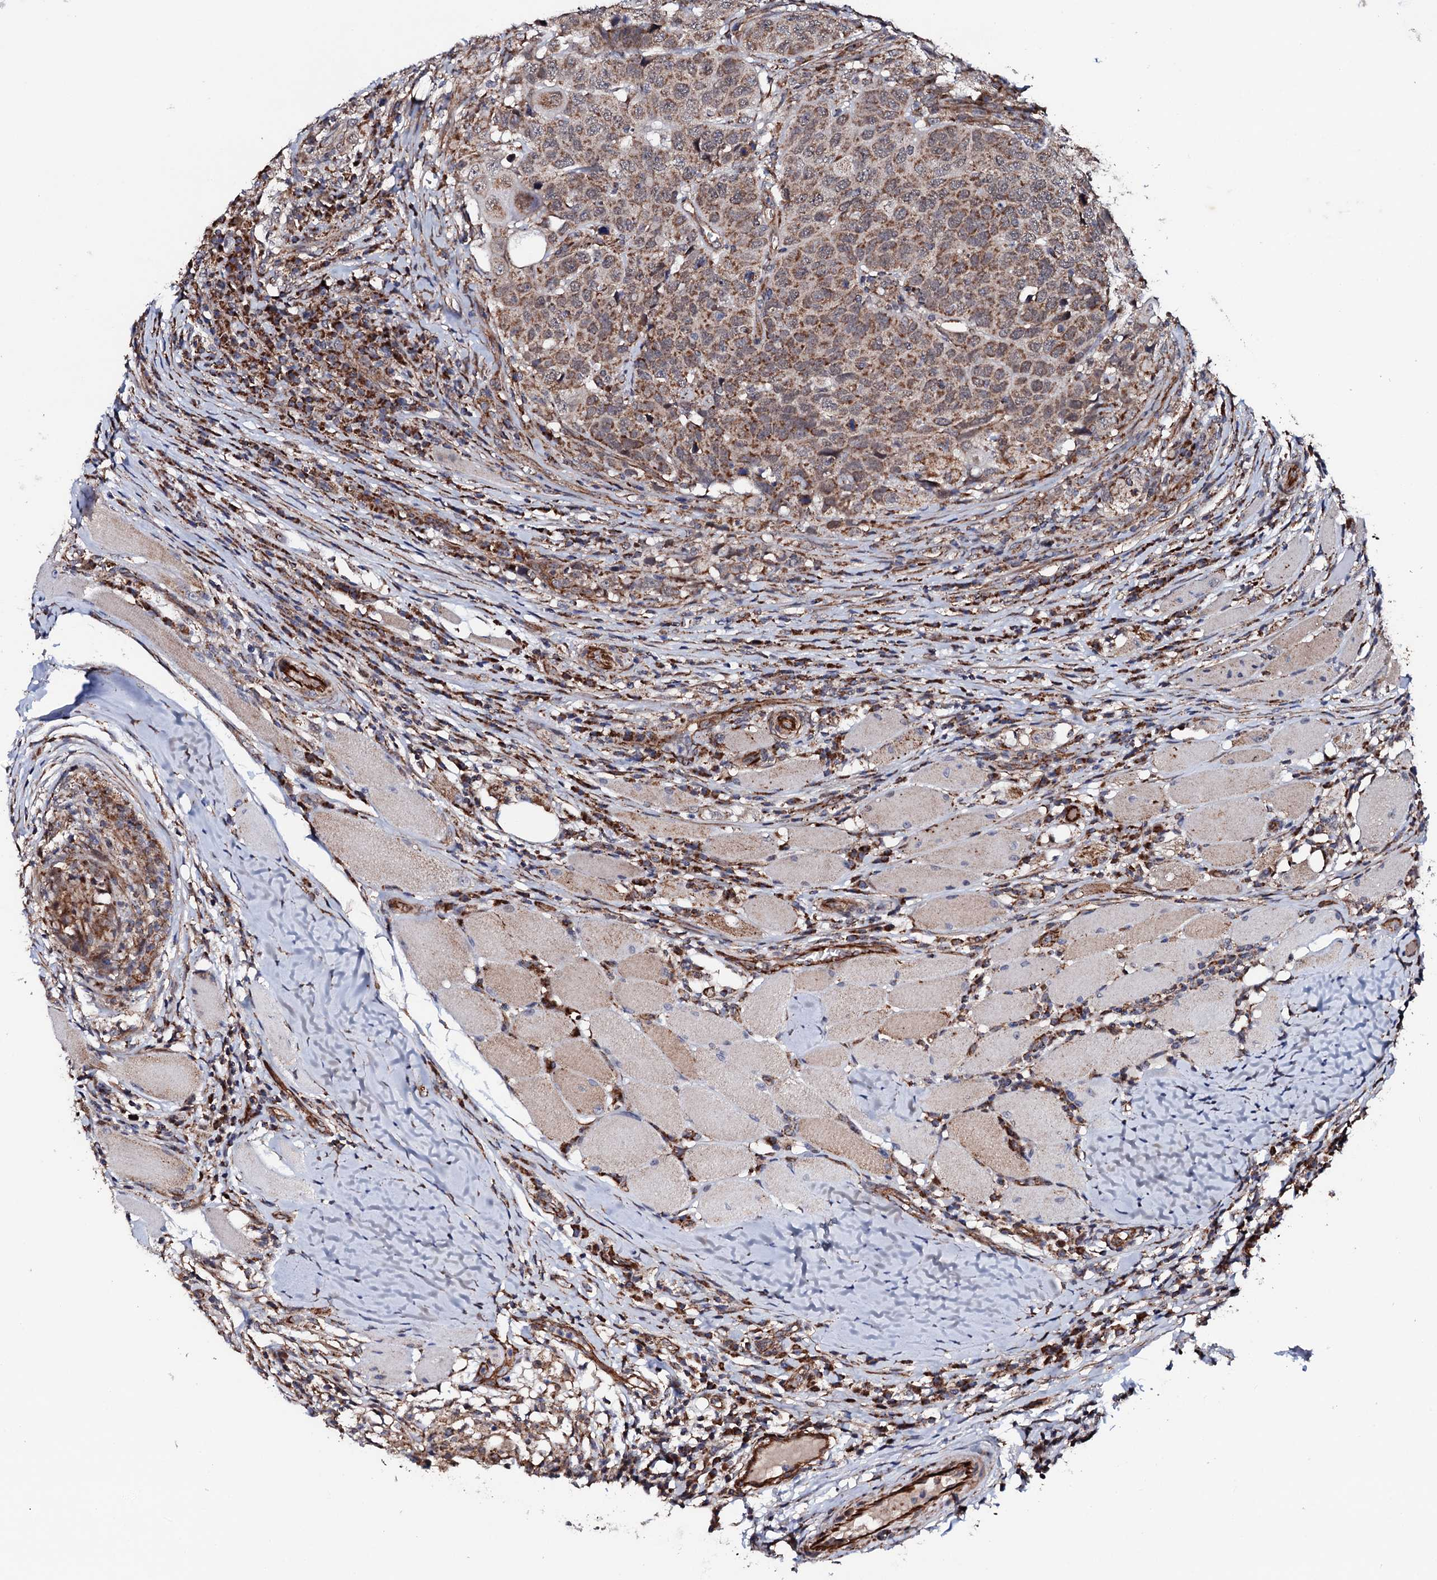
{"staining": {"intensity": "moderate", "quantity": ">75%", "location": "cytoplasmic/membranous"}, "tissue": "head and neck cancer", "cell_type": "Tumor cells", "image_type": "cancer", "snomed": [{"axis": "morphology", "description": "Squamous cell carcinoma, NOS"}, {"axis": "topography", "description": "Head-Neck"}], "caption": "Moderate cytoplasmic/membranous protein staining is appreciated in about >75% of tumor cells in squamous cell carcinoma (head and neck).", "gene": "MTIF3", "patient": {"sex": "male", "age": 66}}